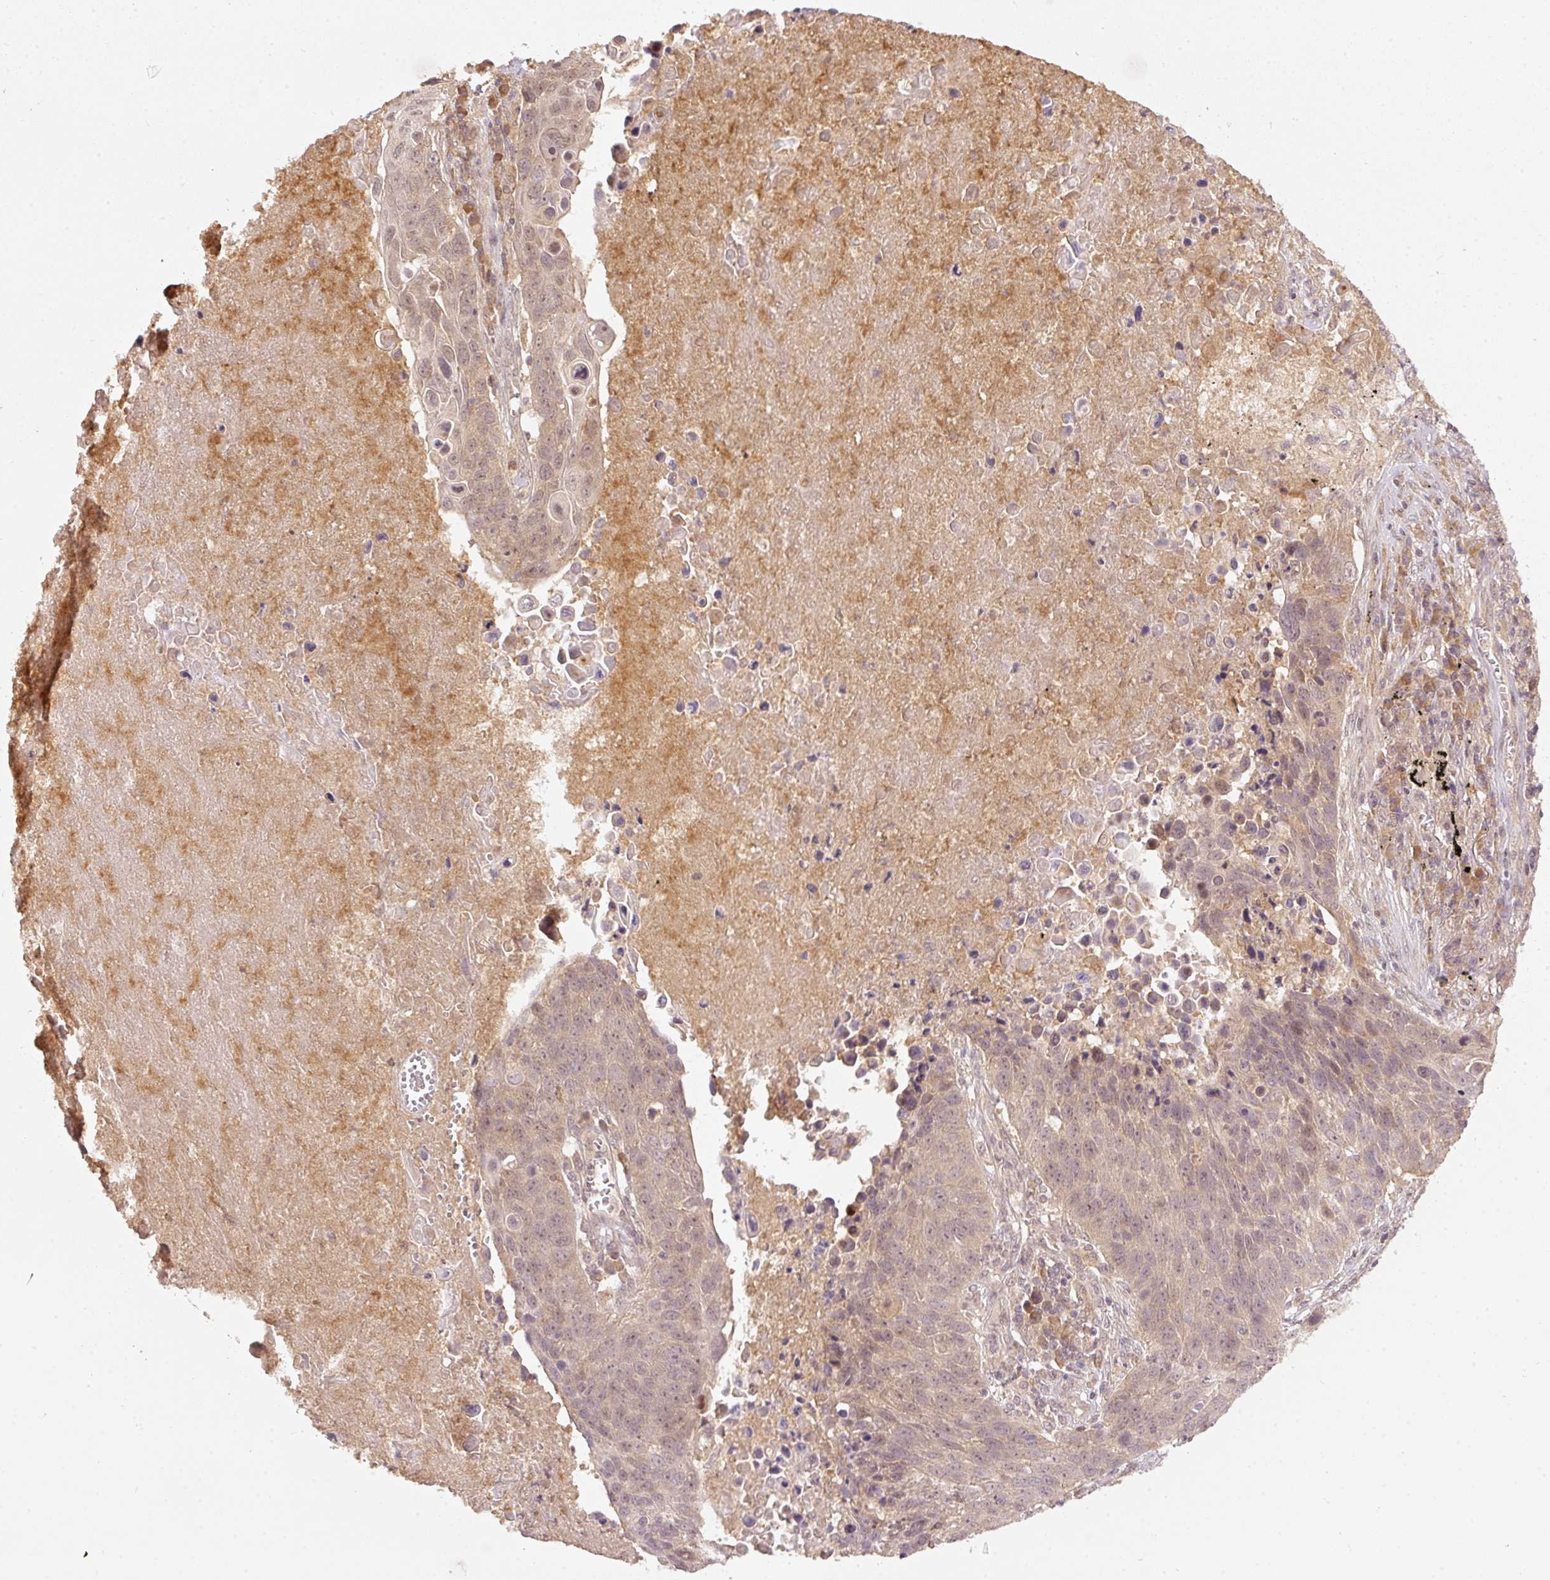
{"staining": {"intensity": "weak", "quantity": "25%-75%", "location": "cytoplasmic/membranous,nuclear"}, "tissue": "lung cancer", "cell_type": "Tumor cells", "image_type": "cancer", "snomed": [{"axis": "morphology", "description": "Squamous cell carcinoma, NOS"}, {"axis": "topography", "description": "Lung"}], "caption": "Immunohistochemistry (IHC) (DAB) staining of lung cancer demonstrates weak cytoplasmic/membranous and nuclear protein positivity in approximately 25%-75% of tumor cells.", "gene": "PCDHB1", "patient": {"sex": "male", "age": 78}}